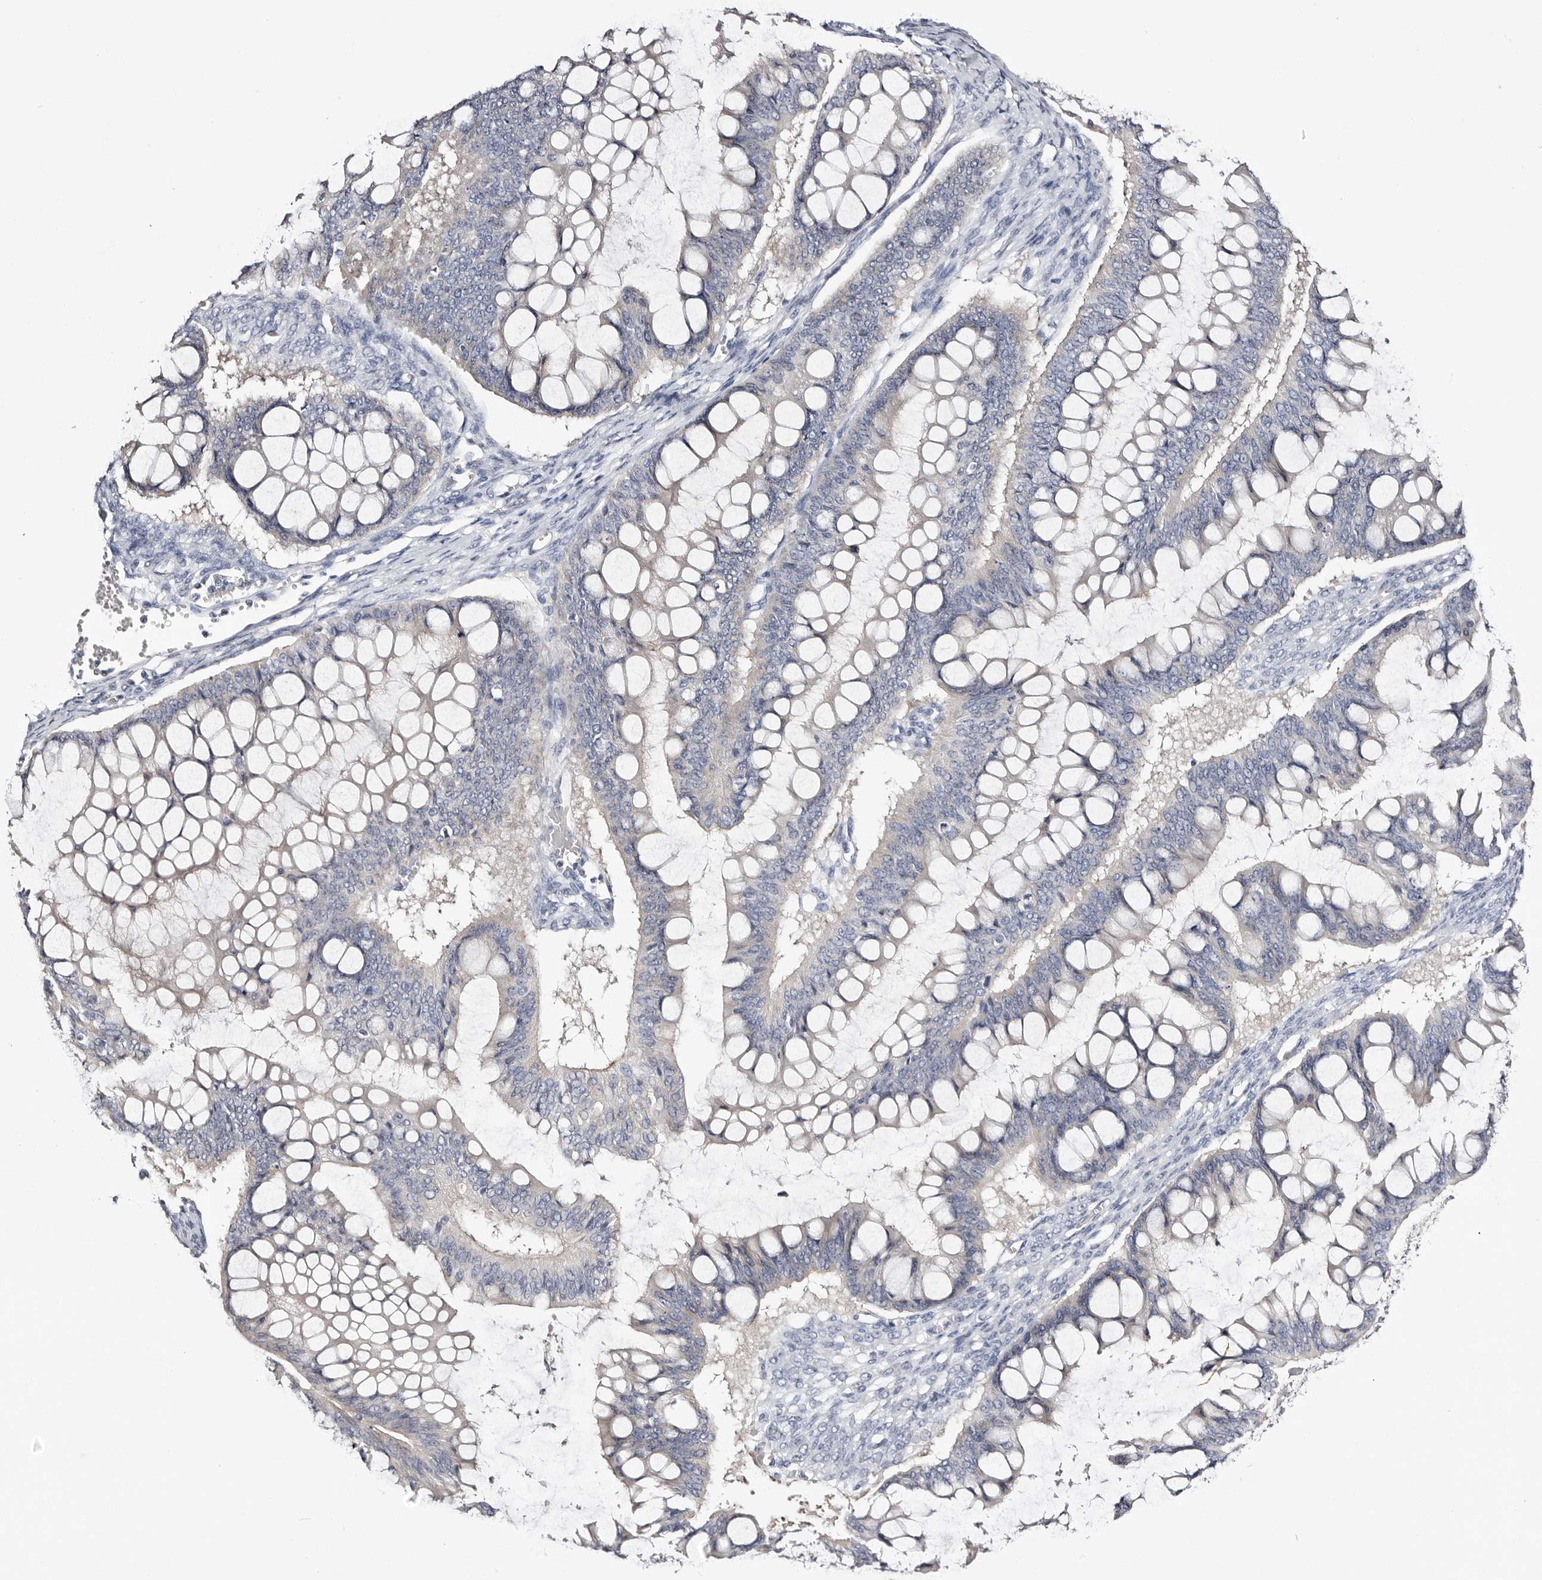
{"staining": {"intensity": "negative", "quantity": "none", "location": "none"}, "tissue": "ovarian cancer", "cell_type": "Tumor cells", "image_type": "cancer", "snomed": [{"axis": "morphology", "description": "Cystadenocarcinoma, mucinous, NOS"}, {"axis": "topography", "description": "Ovary"}], "caption": "Tumor cells show no significant expression in ovarian mucinous cystadenocarcinoma. The staining was performed using DAB (3,3'-diaminobenzidine) to visualize the protein expression in brown, while the nuclei were stained in blue with hematoxylin (Magnification: 20x).", "gene": "ROM1", "patient": {"sex": "female", "age": 73}}